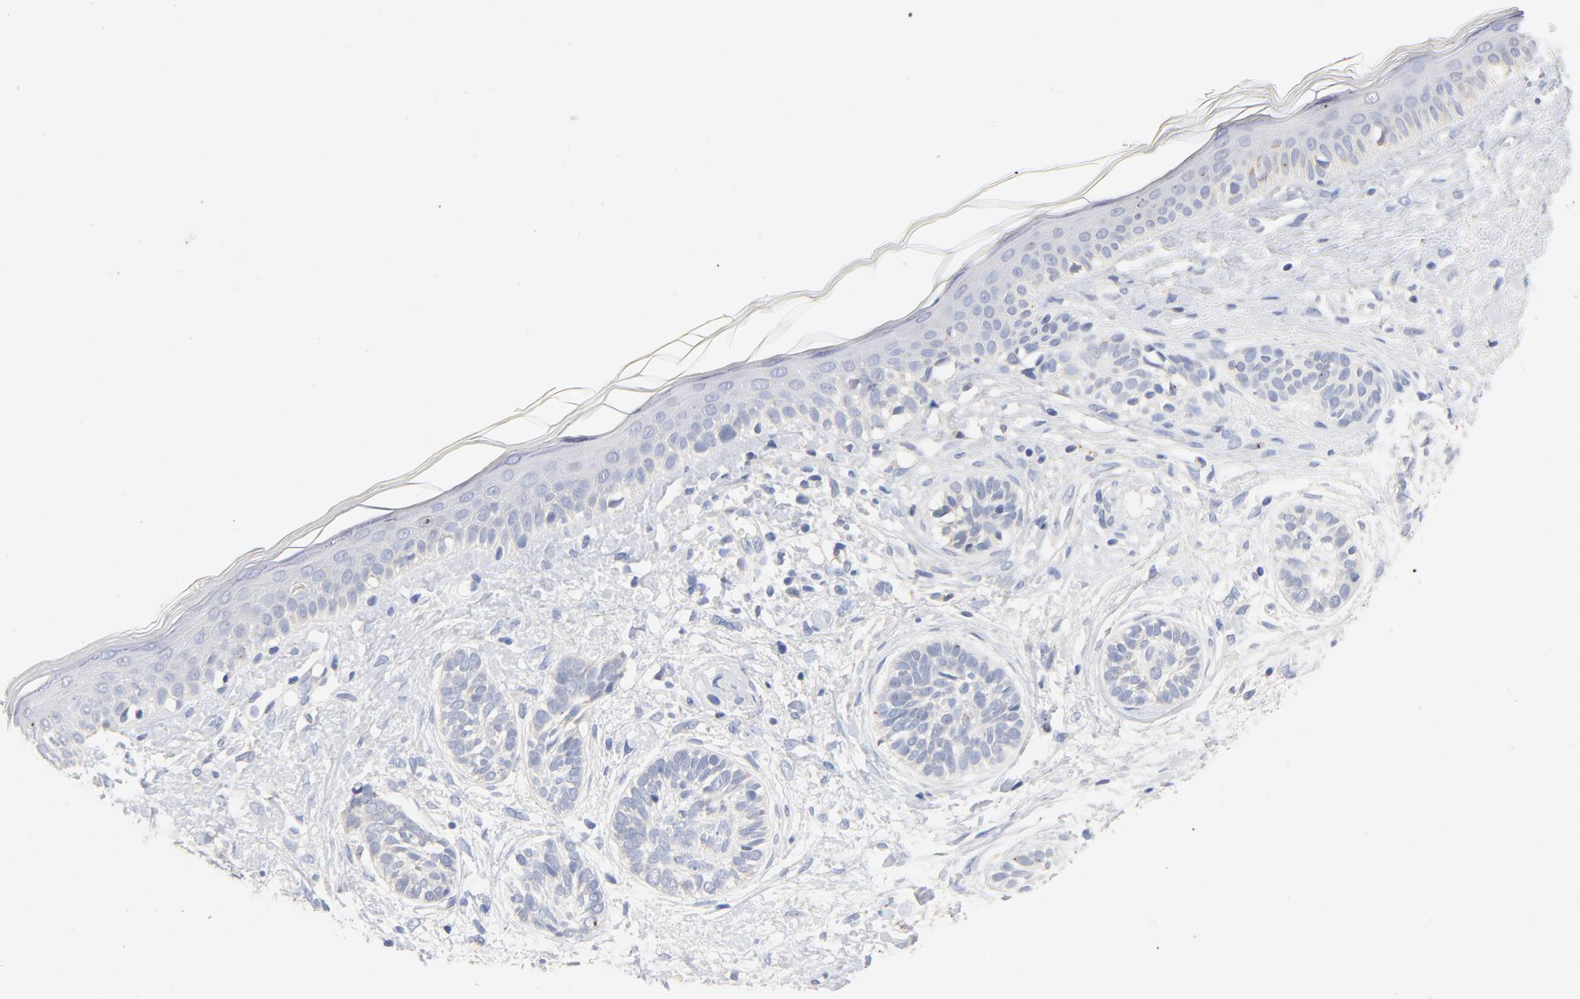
{"staining": {"intensity": "negative", "quantity": "none", "location": "none"}, "tissue": "skin cancer", "cell_type": "Tumor cells", "image_type": "cancer", "snomed": [{"axis": "morphology", "description": "Normal tissue, NOS"}, {"axis": "morphology", "description": "Basal cell carcinoma"}, {"axis": "topography", "description": "Skin"}], "caption": "IHC of skin cancer (basal cell carcinoma) reveals no staining in tumor cells.", "gene": "TLR4", "patient": {"sex": "male", "age": 63}}